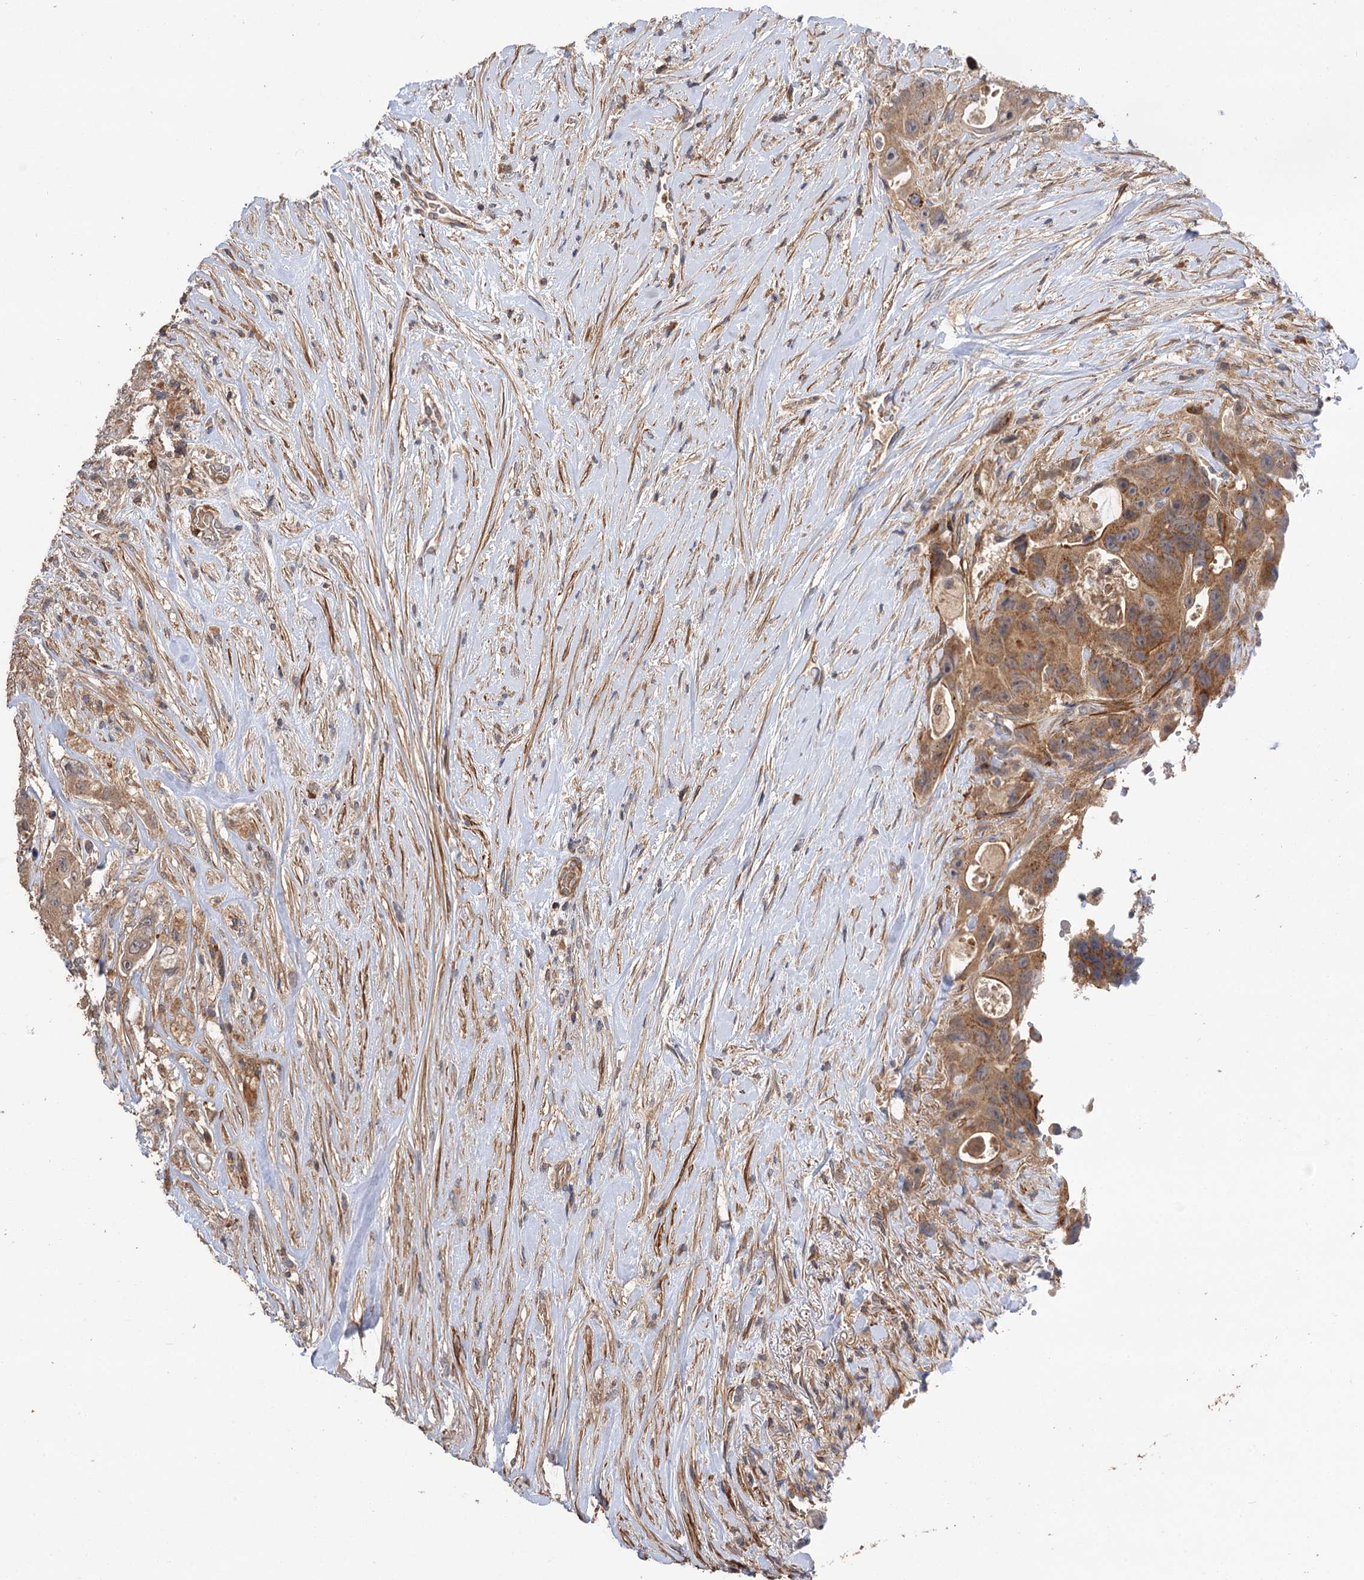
{"staining": {"intensity": "moderate", "quantity": "25%-75%", "location": "cytoplasmic/membranous"}, "tissue": "colorectal cancer", "cell_type": "Tumor cells", "image_type": "cancer", "snomed": [{"axis": "morphology", "description": "Adenocarcinoma, NOS"}, {"axis": "topography", "description": "Colon"}], "caption": "DAB (3,3'-diaminobenzidine) immunohistochemical staining of colorectal cancer demonstrates moderate cytoplasmic/membranous protein positivity in approximately 25%-75% of tumor cells. (IHC, brightfield microscopy, high magnification).", "gene": "FBXW8", "patient": {"sex": "female", "age": 46}}